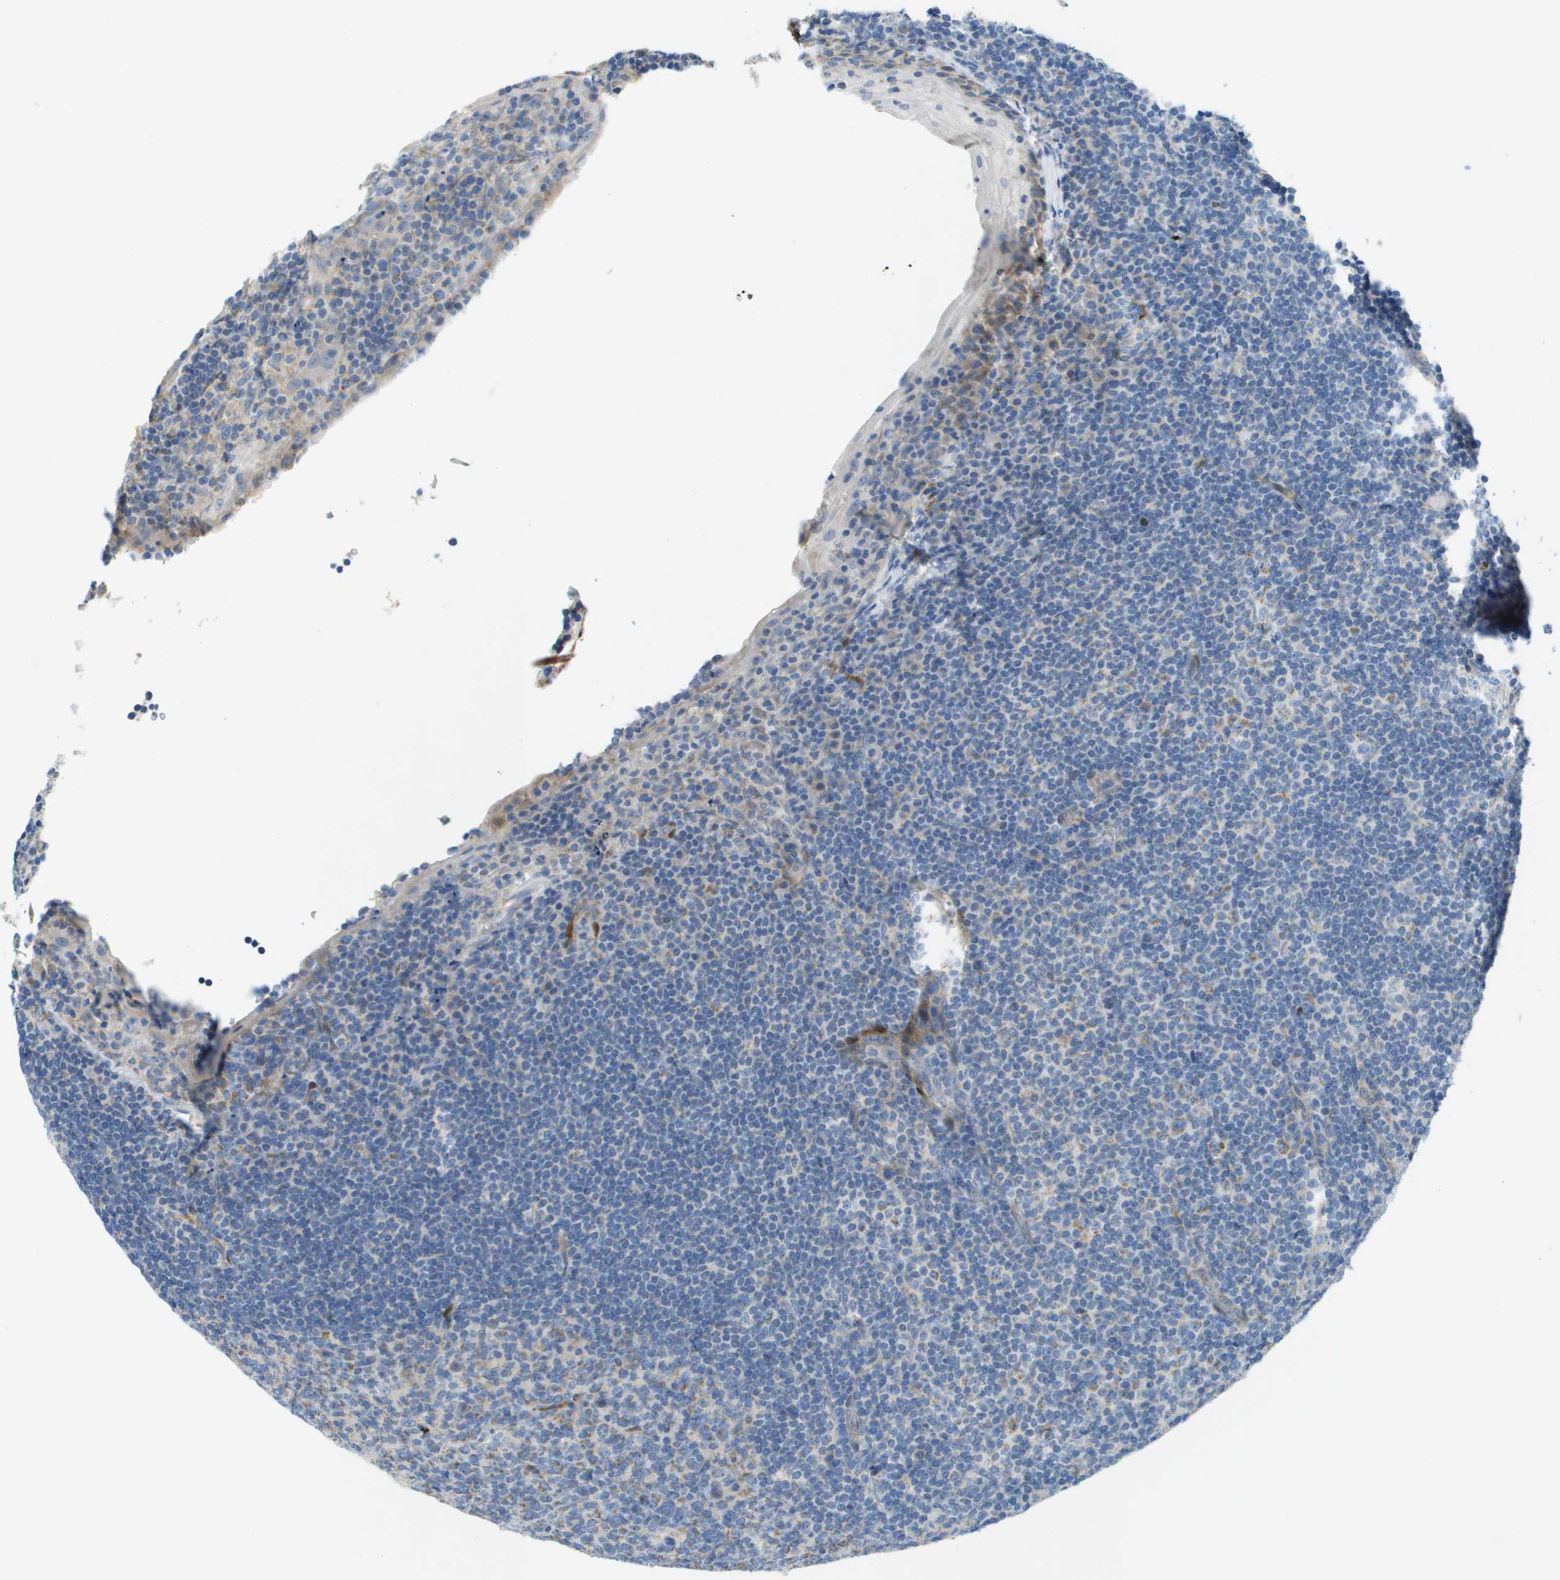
{"staining": {"intensity": "weak", "quantity": "<25%", "location": "cytoplasmic/membranous"}, "tissue": "tonsil", "cell_type": "Germinal center cells", "image_type": "normal", "snomed": [{"axis": "morphology", "description": "Normal tissue, NOS"}, {"axis": "topography", "description": "Tonsil"}], "caption": "Immunohistochemistry (IHC) of benign tonsil demonstrates no staining in germinal center cells.", "gene": "CYGB", "patient": {"sex": "male", "age": 37}}